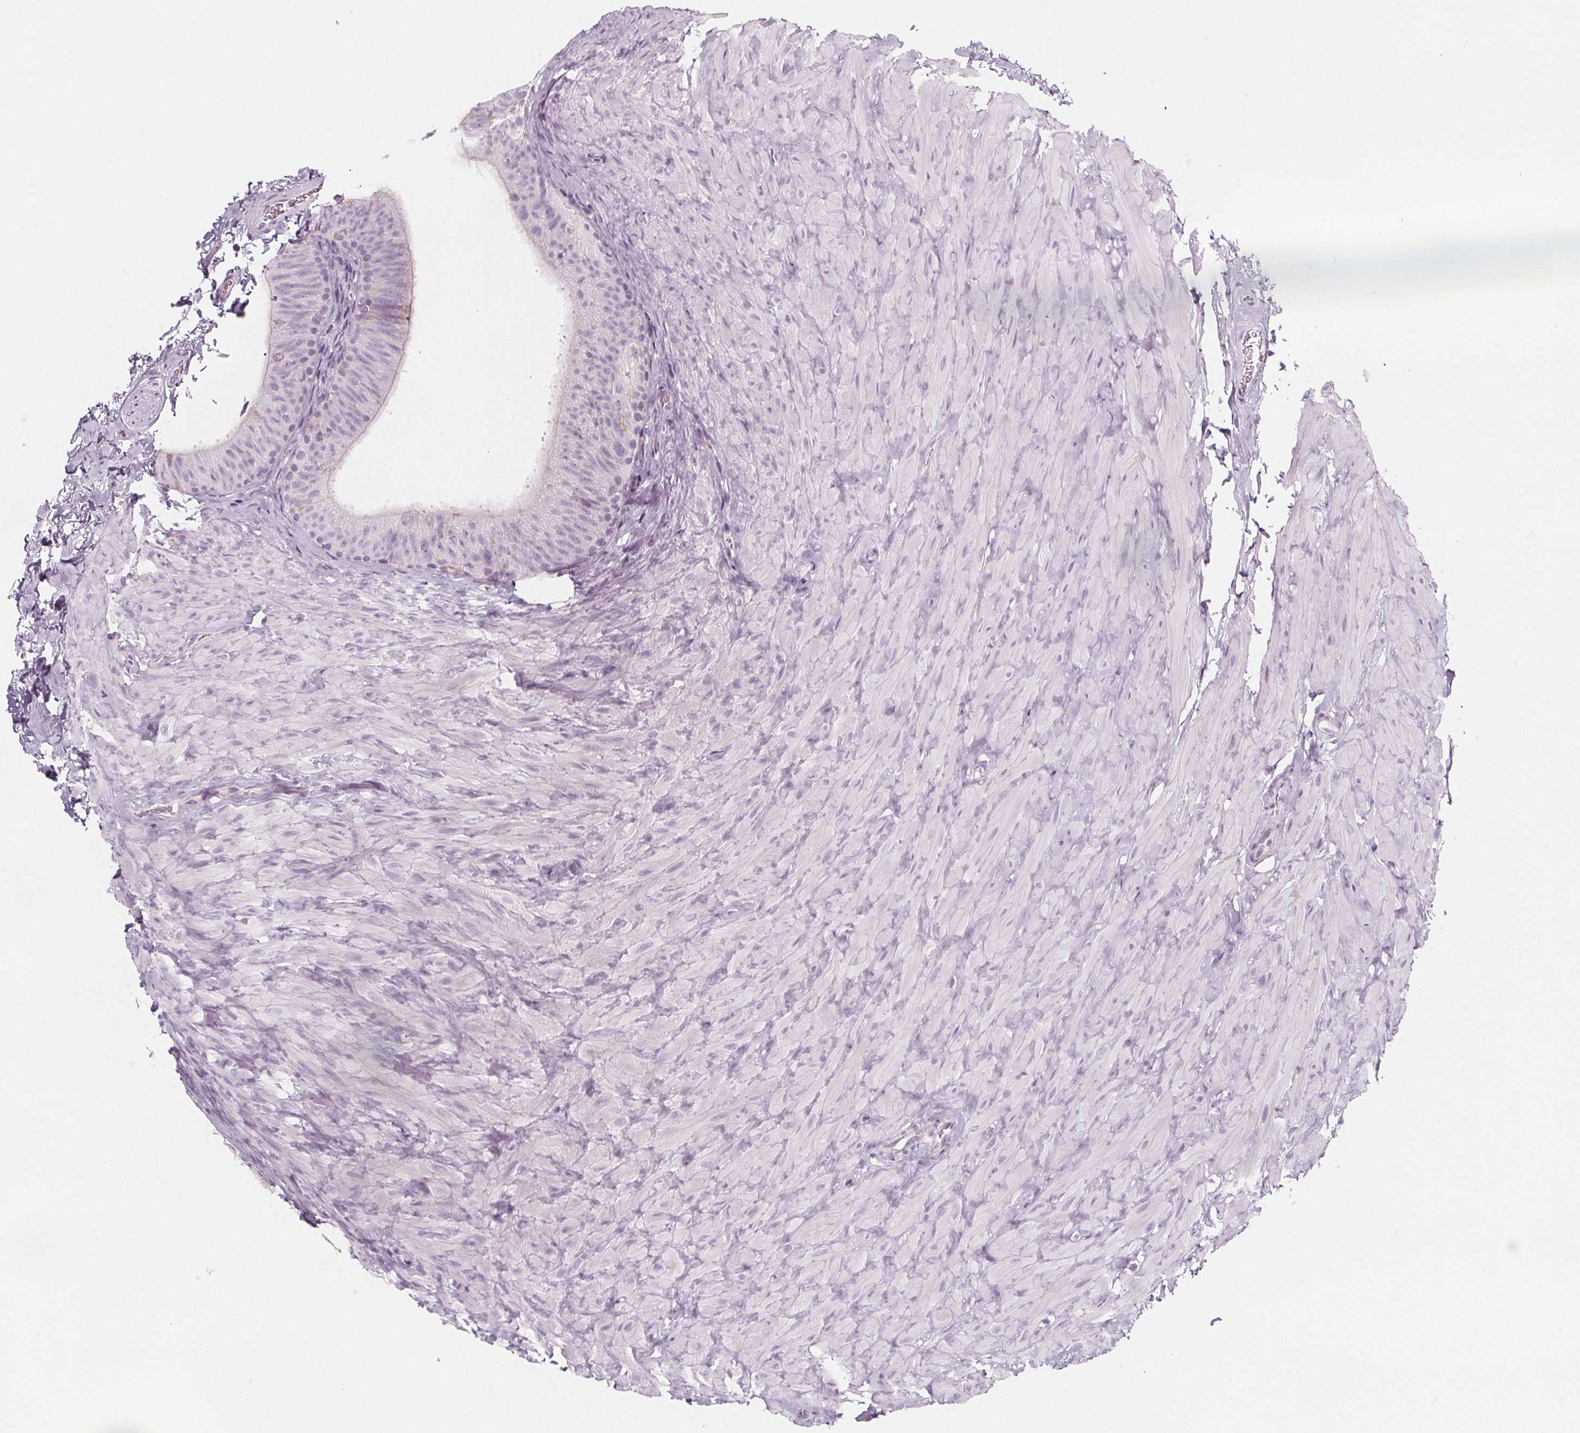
{"staining": {"intensity": "negative", "quantity": "none", "location": "none"}, "tissue": "epididymis", "cell_type": "Glandular cells", "image_type": "normal", "snomed": [{"axis": "morphology", "description": "Normal tissue, NOS"}, {"axis": "topography", "description": "Epididymis, spermatic cord, NOS"}, {"axis": "topography", "description": "Epididymis"}], "caption": "Immunohistochemical staining of normal human epididymis exhibits no significant staining in glandular cells. (Brightfield microscopy of DAB immunohistochemistry (IHC) at high magnification).", "gene": "IL17C", "patient": {"sex": "male", "age": 31}}